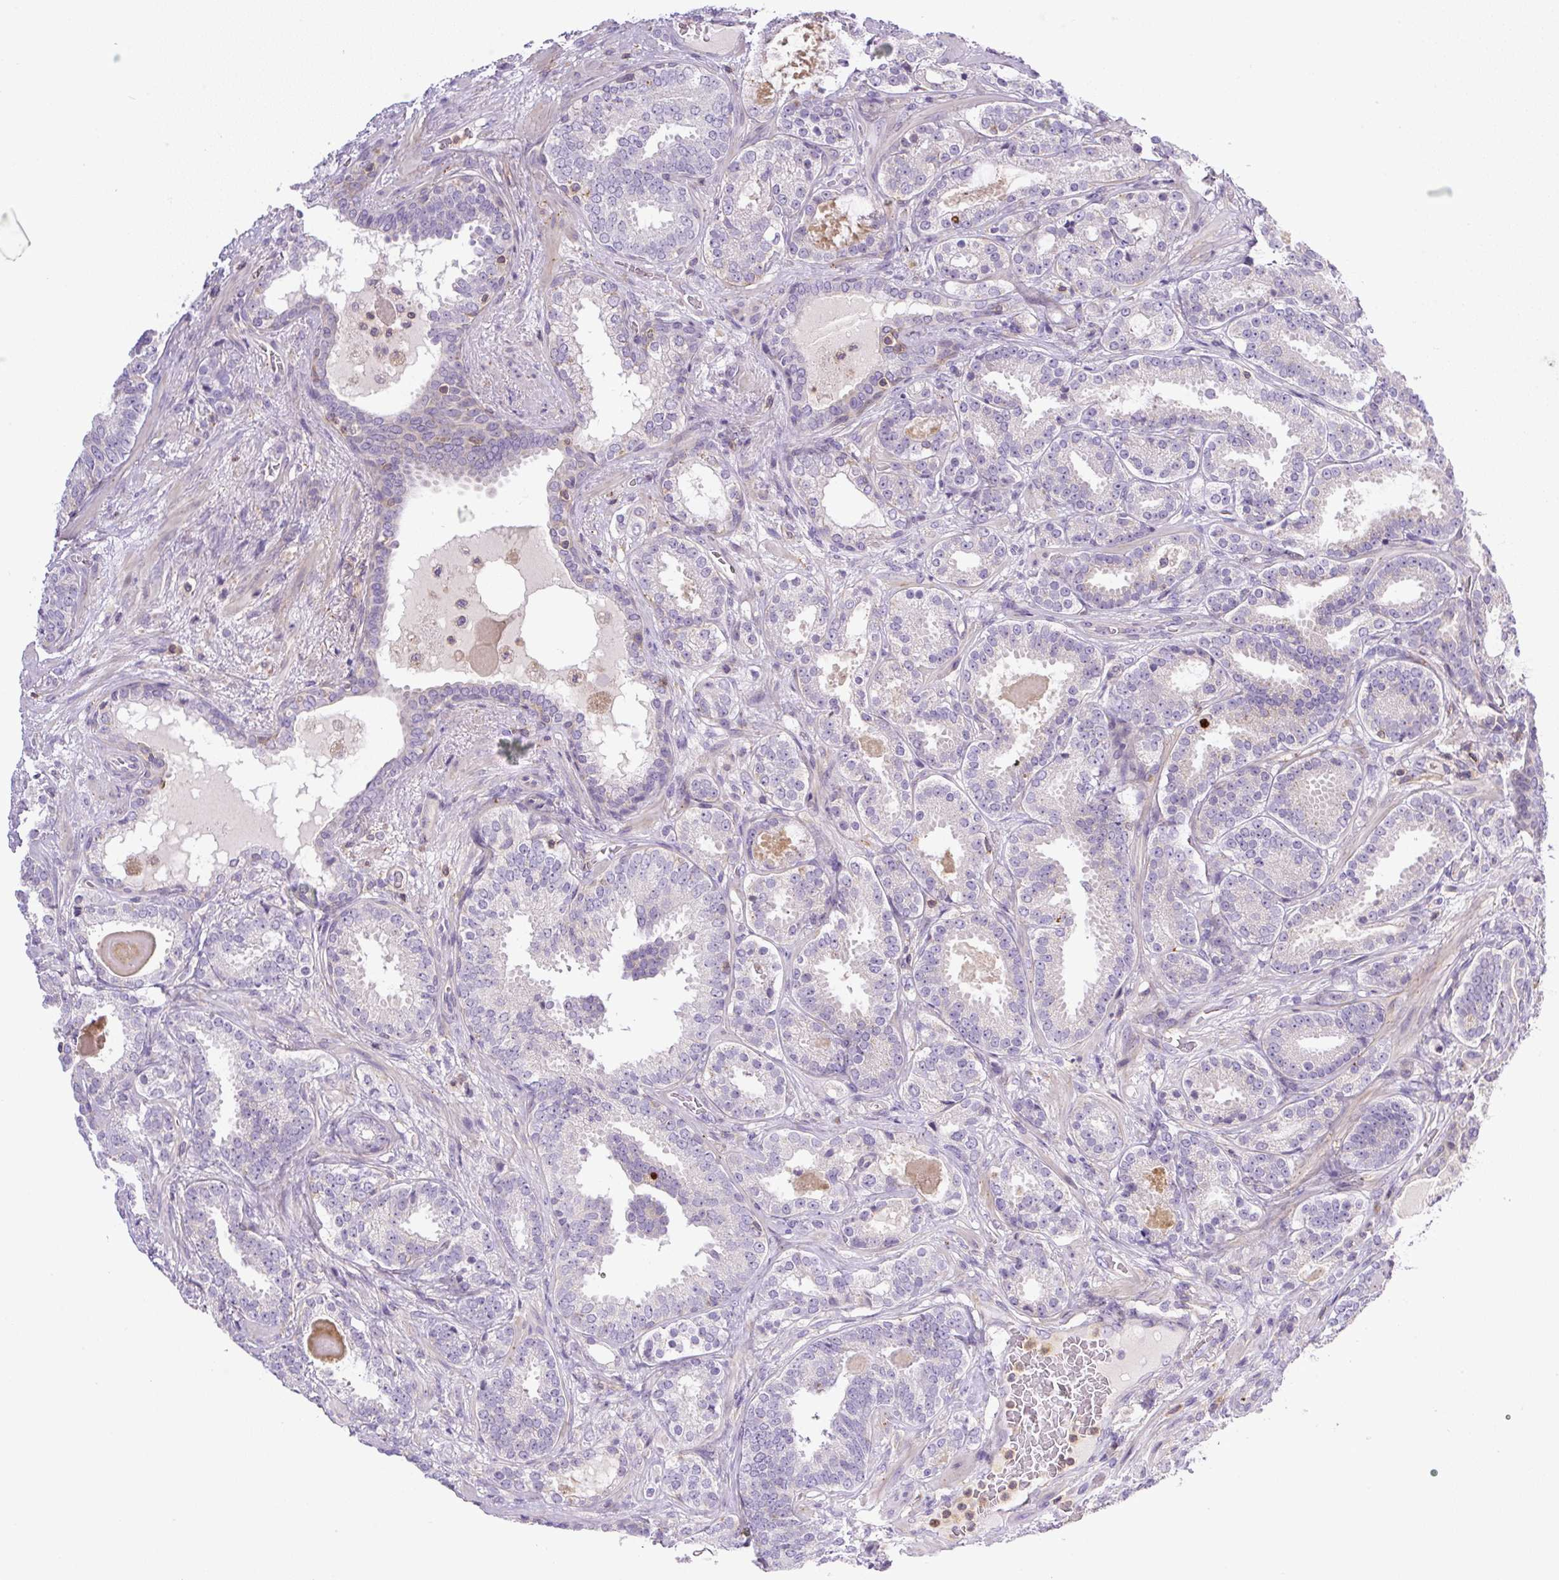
{"staining": {"intensity": "negative", "quantity": "none", "location": "none"}, "tissue": "prostate cancer", "cell_type": "Tumor cells", "image_type": "cancer", "snomed": [{"axis": "morphology", "description": "Adenocarcinoma, High grade"}, {"axis": "topography", "description": "Prostate"}], "caption": "Immunohistochemistry (IHC) photomicrograph of neoplastic tissue: high-grade adenocarcinoma (prostate) stained with DAB (3,3'-diaminobenzidine) exhibits no significant protein staining in tumor cells.", "gene": "PIP5KL1", "patient": {"sex": "male", "age": 65}}